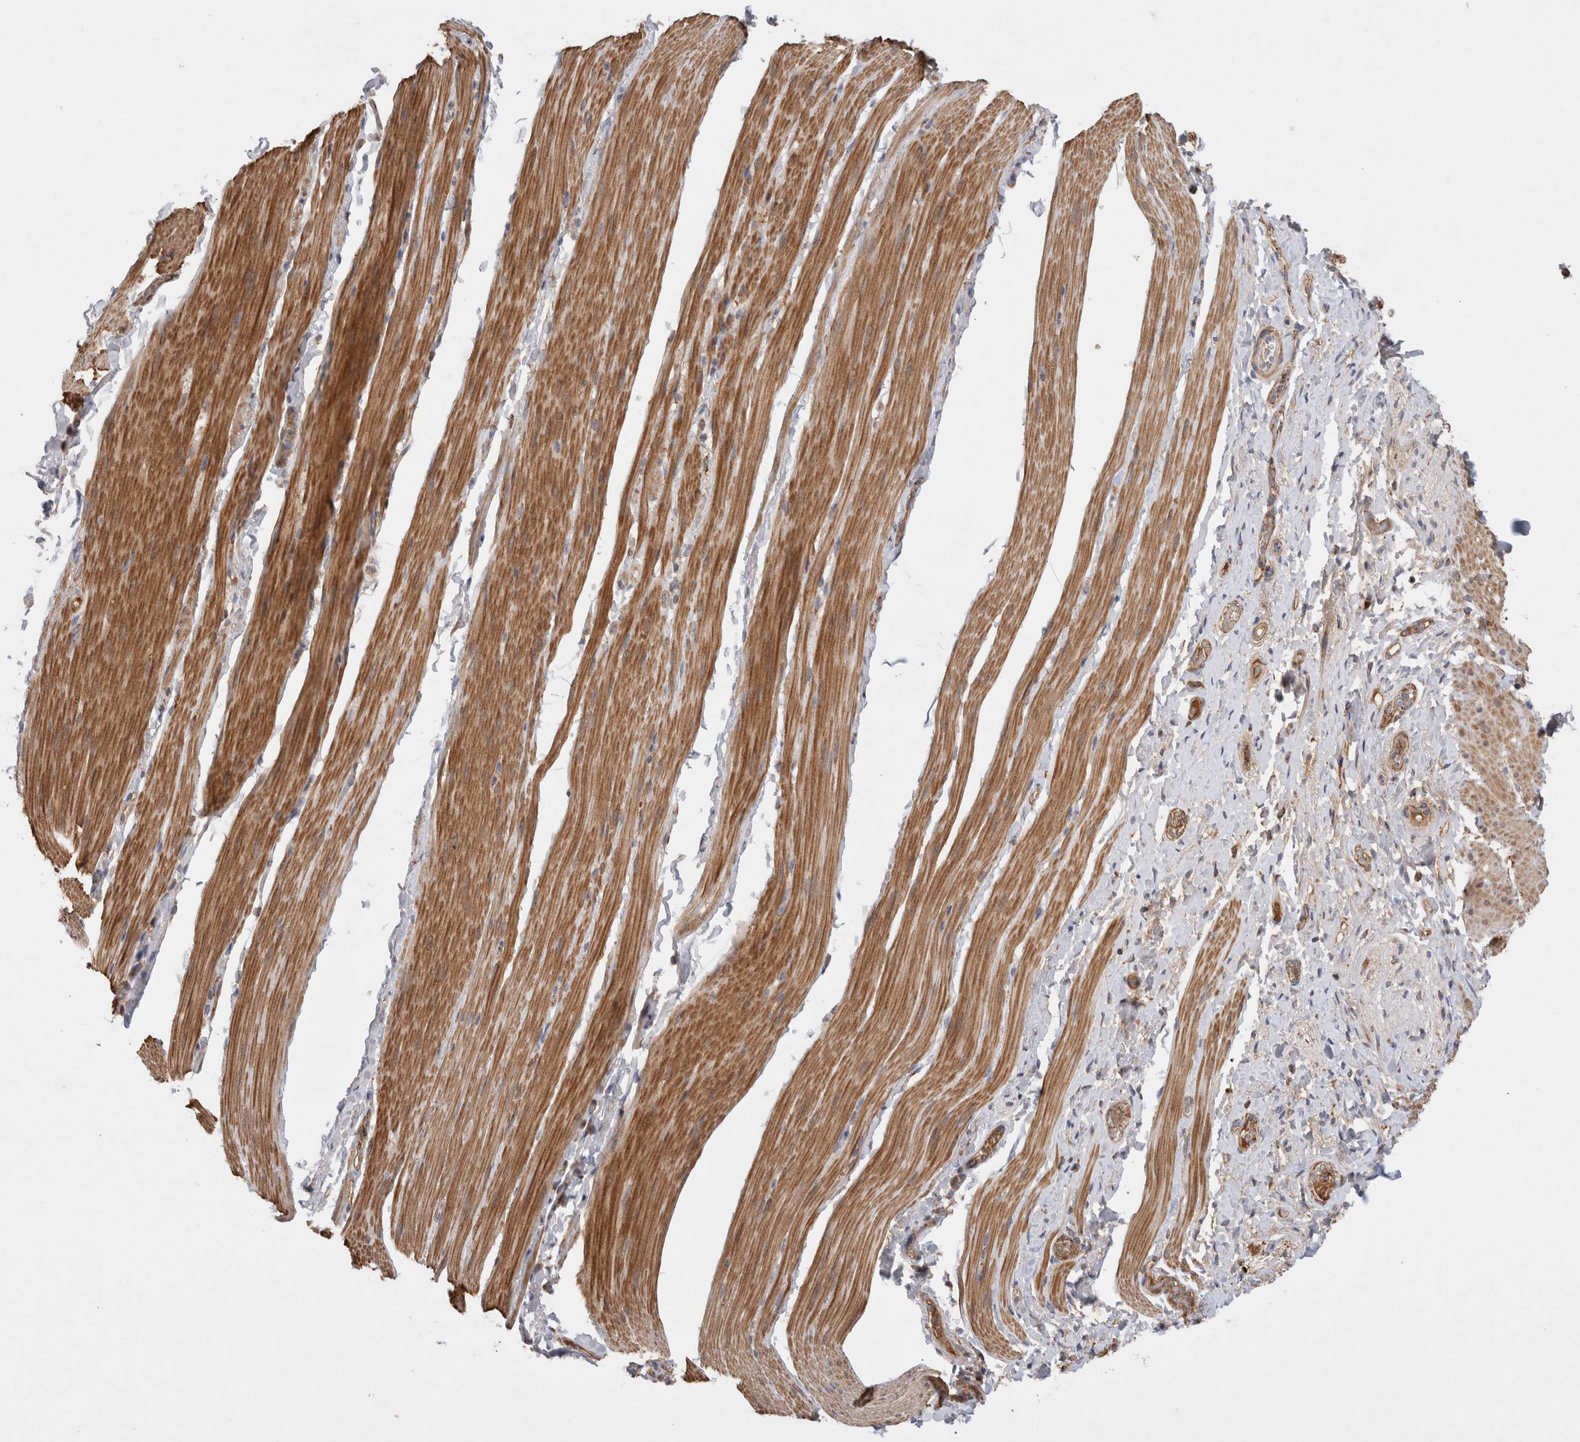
{"staining": {"intensity": "moderate", "quantity": ">75%", "location": "cytoplasmic/membranous"}, "tissue": "smooth muscle", "cell_type": "Smooth muscle cells", "image_type": "normal", "snomed": [{"axis": "morphology", "description": "Normal tissue, NOS"}, {"axis": "topography", "description": "Smooth muscle"}, {"axis": "topography", "description": "Small intestine"}], "caption": "Immunohistochemistry (DAB) staining of normal human smooth muscle exhibits moderate cytoplasmic/membranous protein expression in about >75% of smooth muscle cells. Using DAB (3,3'-diaminobenzidine) (brown) and hematoxylin (blue) stains, captured at high magnification using brightfield microscopy.", "gene": "MRPS28", "patient": {"sex": "female", "age": 84}}